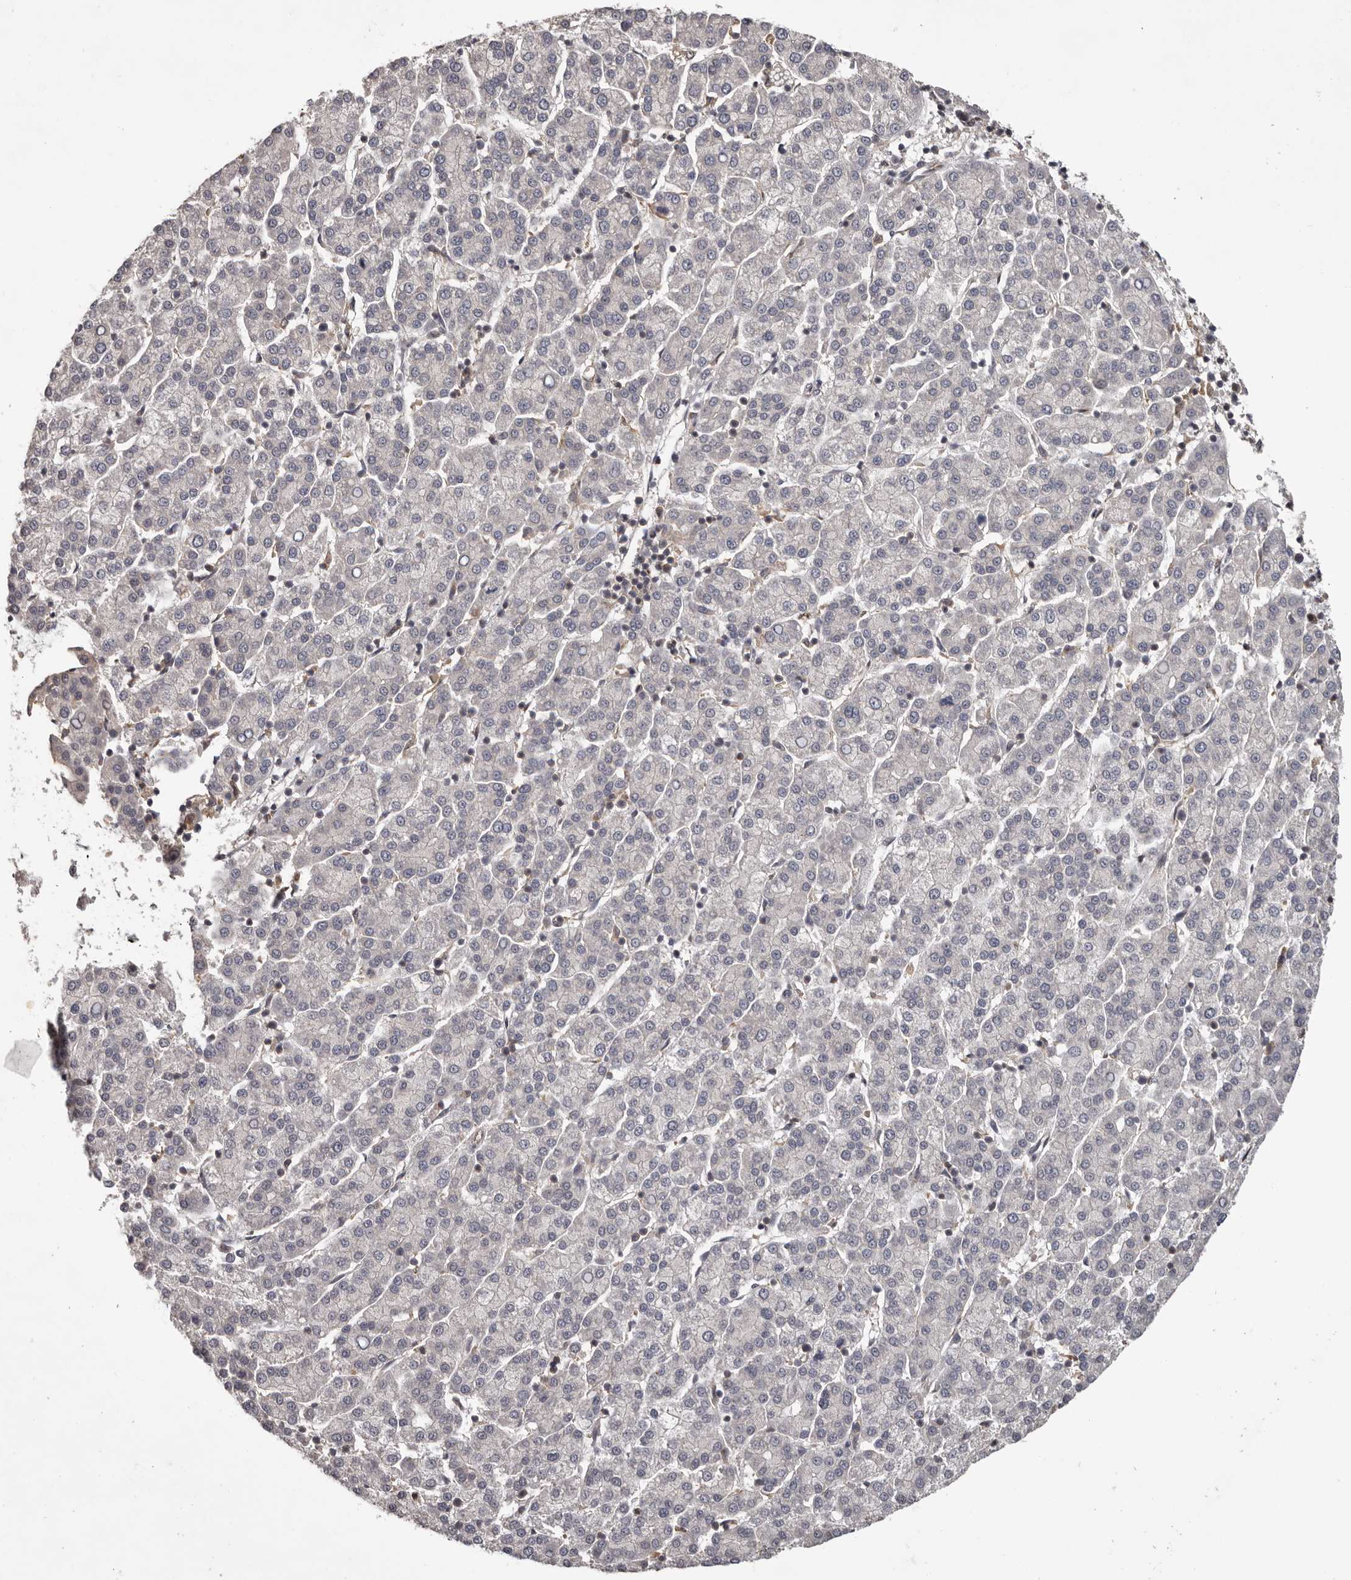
{"staining": {"intensity": "negative", "quantity": "none", "location": "none"}, "tissue": "liver cancer", "cell_type": "Tumor cells", "image_type": "cancer", "snomed": [{"axis": "morphology", "description": "Carcinoma, Hepatocellular, NOS"}, {"axis": "topography", "description": "Liver"}], "caption": "This image is of liver cancer stained with immunohistochemistry (IHC) to label a protein in brown with the nuclei are counter-stained blue. There is no staining in tumor cells.", "gene": "ANKRD44", "patient": {"sex": "female", "age": 58}}